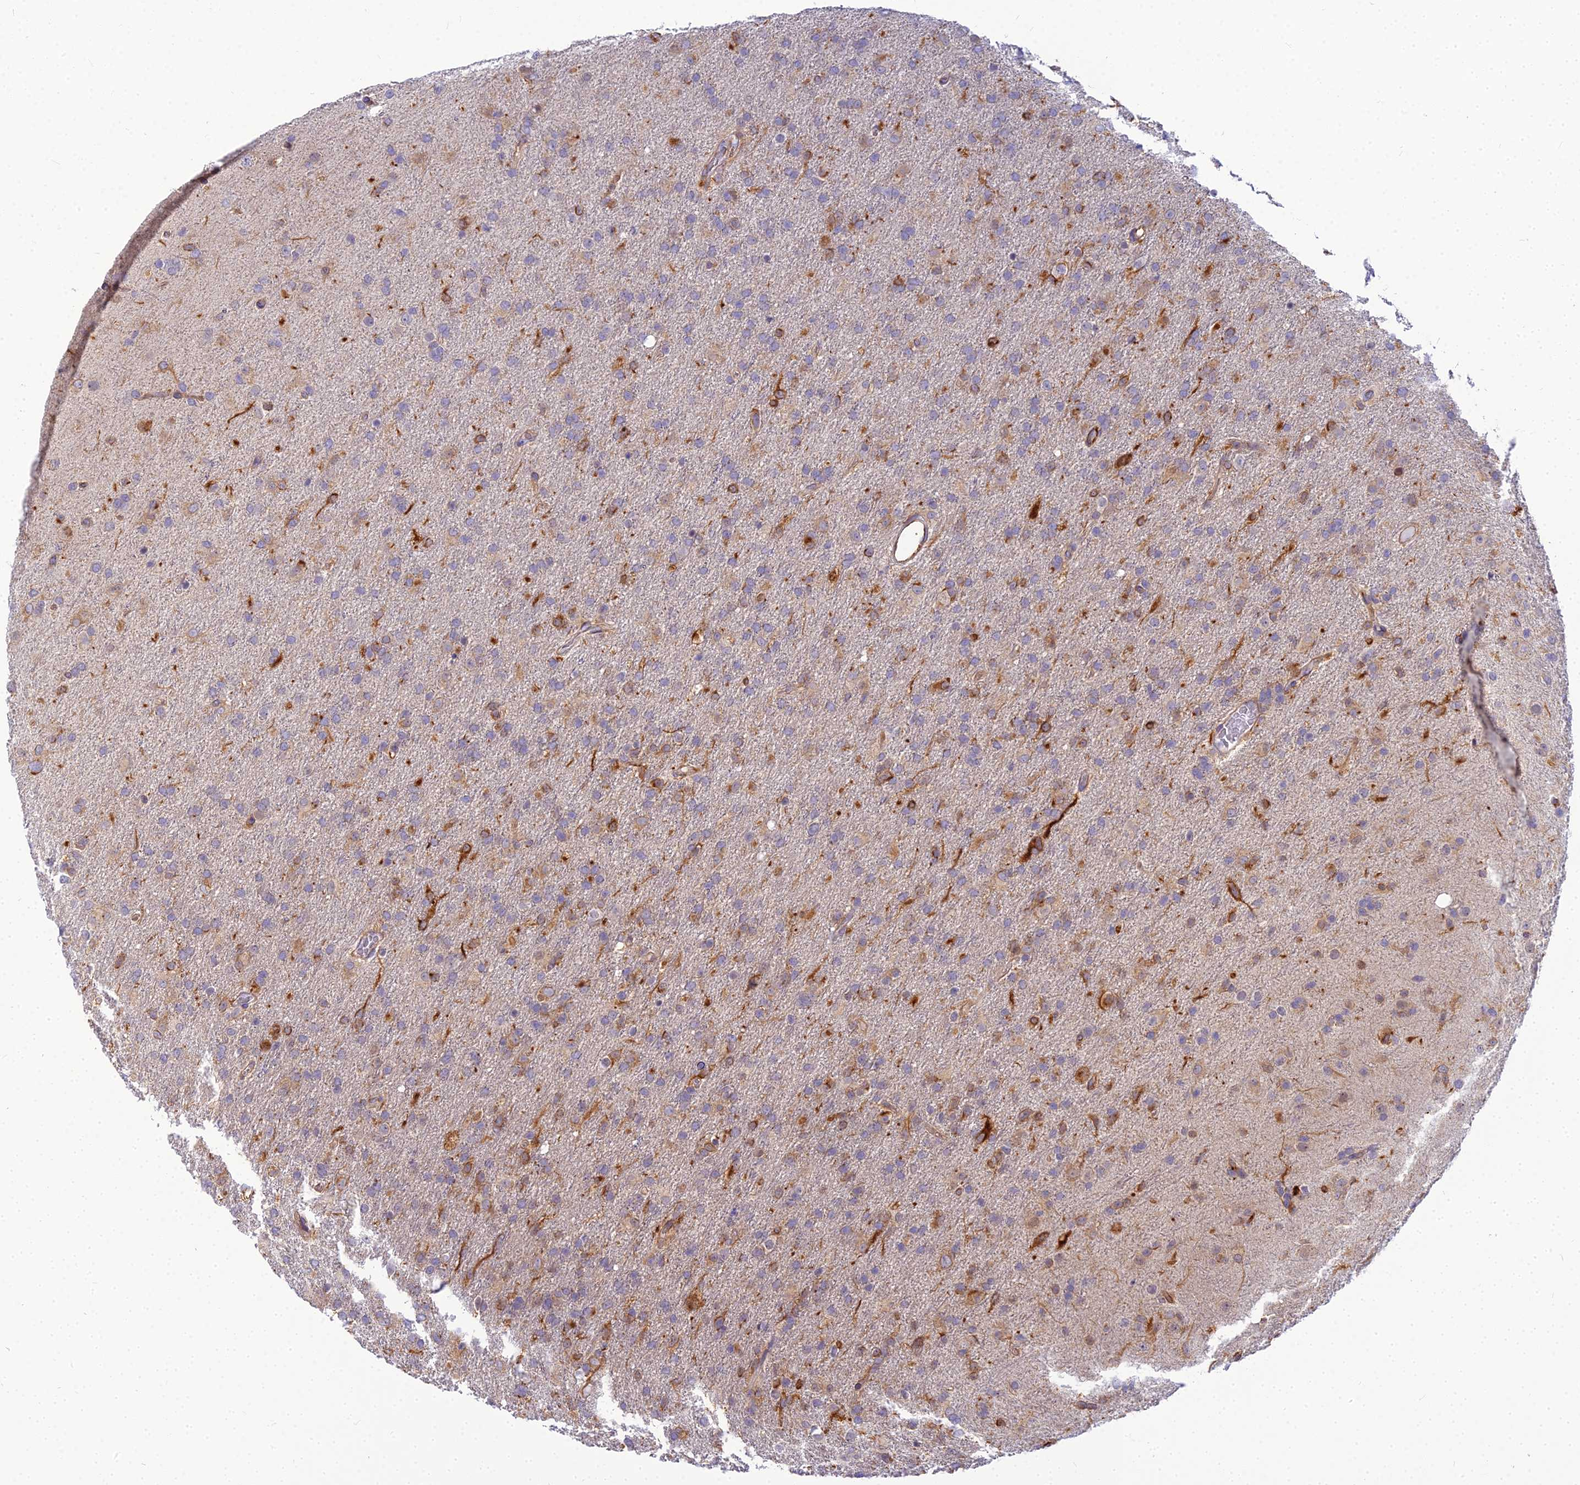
{"staining": {"intensity": "weak", "quantity": "25%-75%", "location": "cytoplasmic/membranous"}, "tissue": "glioma", "cell_type": "Tumor cells", "image_type": "cancer", "snomed": [{"axis": "morphology", "description": "Glioma, malignant, Low grade"}, {"axis": "topography", "description": "Brain"}], "caption": "This is a histology image of IHC staining of malignant glioma (low-grade), which shows weak staining in the cytoplasmic/membranous of tumor cells.", "gene": "RGL3", "patient": {"sex": "male", "age": 65}}